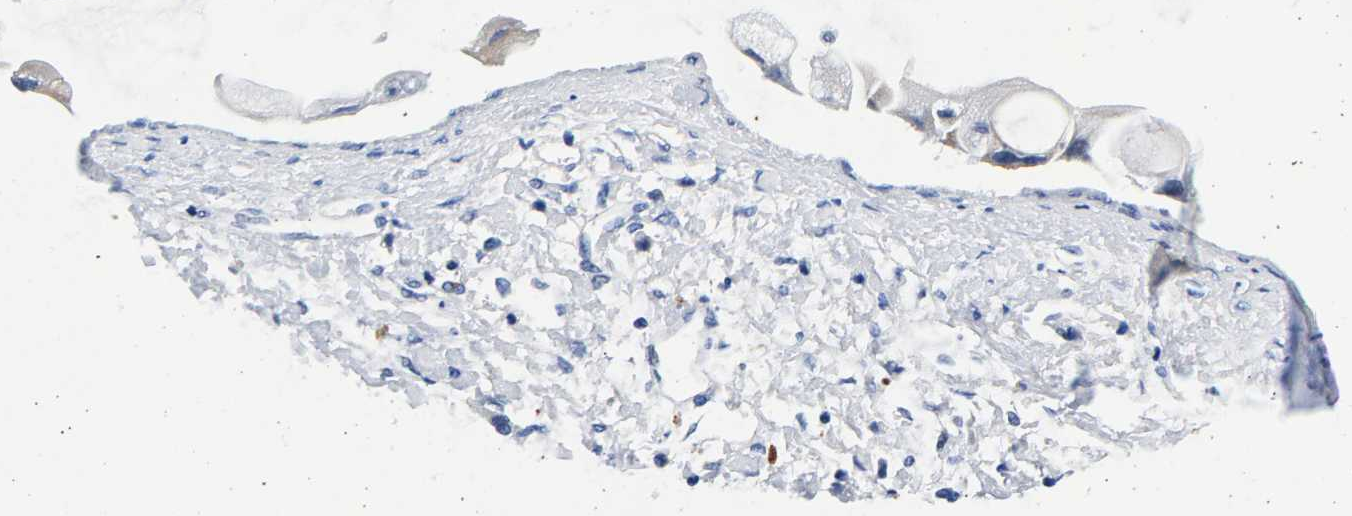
{"staining": {"intensity": "negative", "quantity": "none", "location": "none"}, "tissue": "liver cancer", "cell_type": "Tumor cells", "image_type": "cancer", "snomed": [{"axis": "morphology", "description": "Cholangiocarcinoma"}, {"axis": "topography", "description": "Liver"}], "caption": "Tumor cells show no significant protein staining in liver cholangiocarcinoma.", "gene": "P2RY4", "patient": {"sex": "male", "age": 50}}